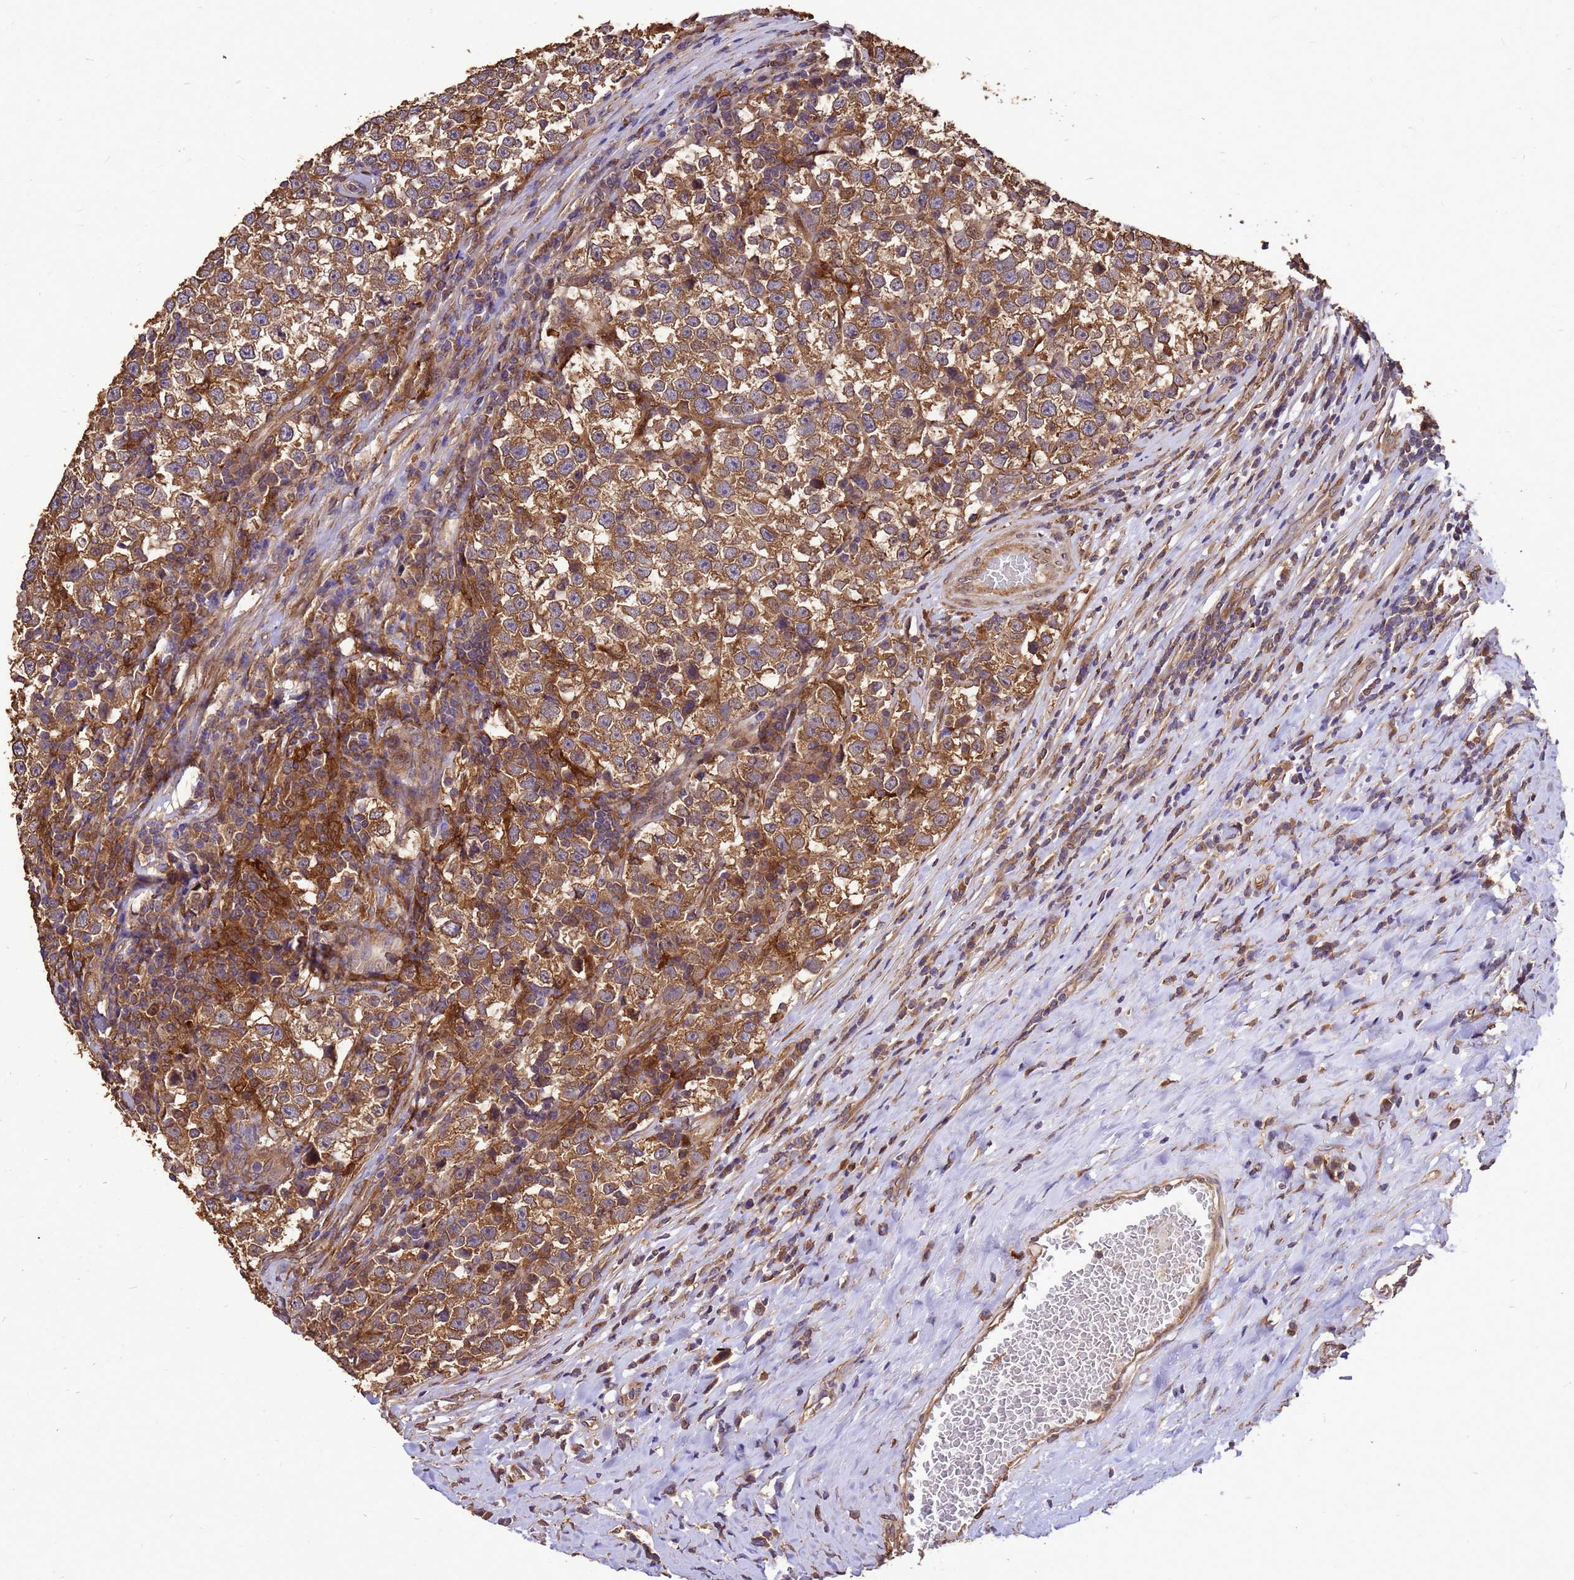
{"staining": {"intensity": "moderate", "quantity": ">75%", "location": "cytoplasmic/membranous"}, "tissue": "testis cancer", "cell_type": "Tumor cells", "image_type": "cancer", "snomed": [{"axis": "morphology", "description": "Normal tissue, NOS"}, {"axis": "morphology", "description": "Seminoma, NOS"}, {"axis": "topography", "description": "Testis"}], "caption": "Testis cancer tissue demonstrates moderate cytoplasmic/membranous positivity in approximately >75% of tumor cells, visualized by immunohistochemistry.", "gene": "ZNF618", "patient": {"sex": "male", "age": 43}}